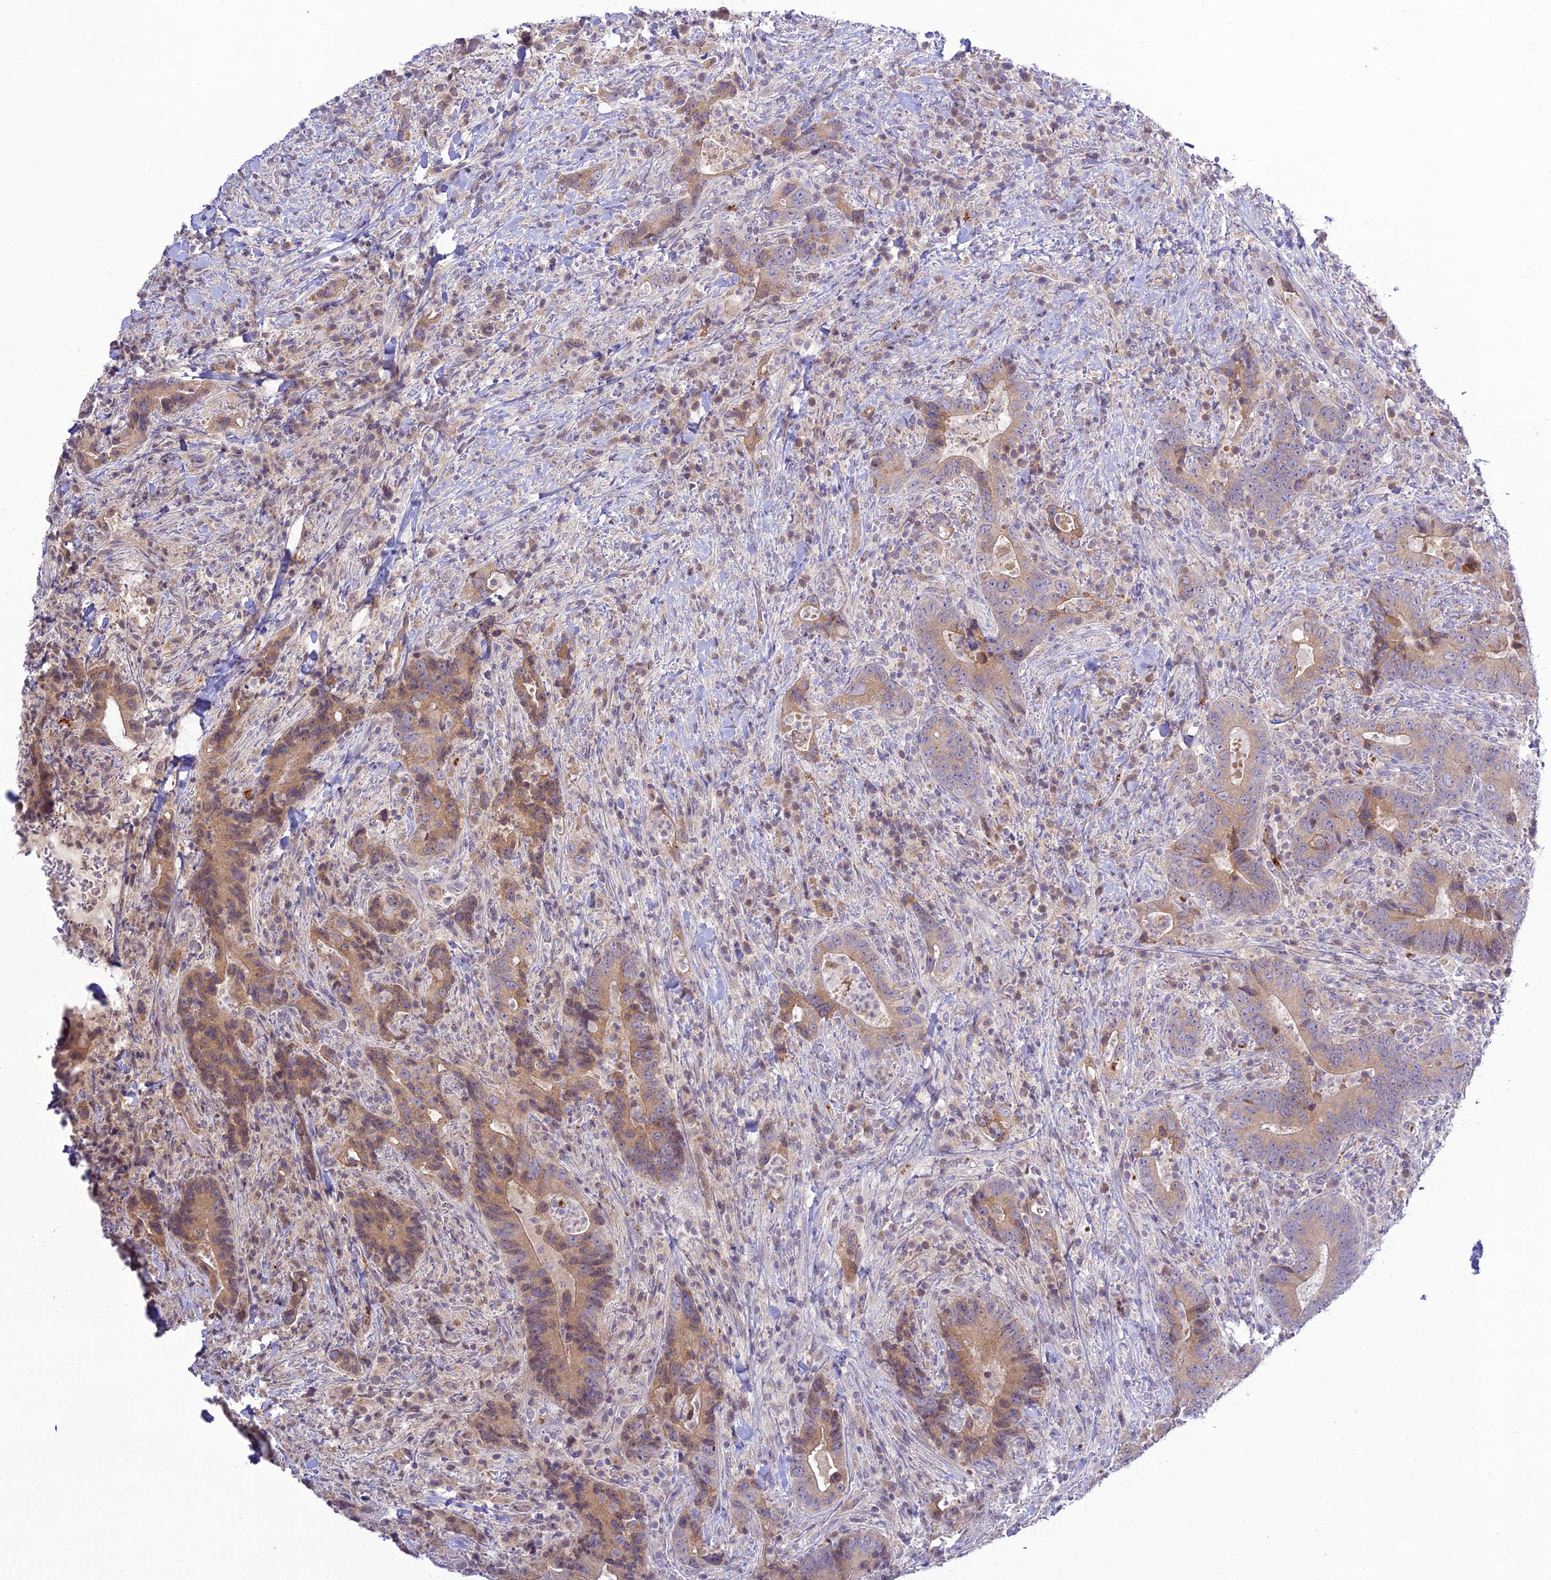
{"staining": {"intensity": "moderate", "quantity": ">75%", "location": "cytoplasmic/membranous"}, "tissue": "colorectal cancer", "cell_type": "Tumor cells", "image_type": "cancer", "snomed": [{"axis": "morphology", "description": "Adenocarcinoma, NOS"}, {"axis": "topography", "description": "Colon"}], "caption": "Brown immunohistochemical staining in human colorectal cancer shows moderate cytoplasmic/membranous positivity in approximately >75% of tumor cells.", "gene": "TMEM40", "patient": {"sex": "female", "age": 75}}